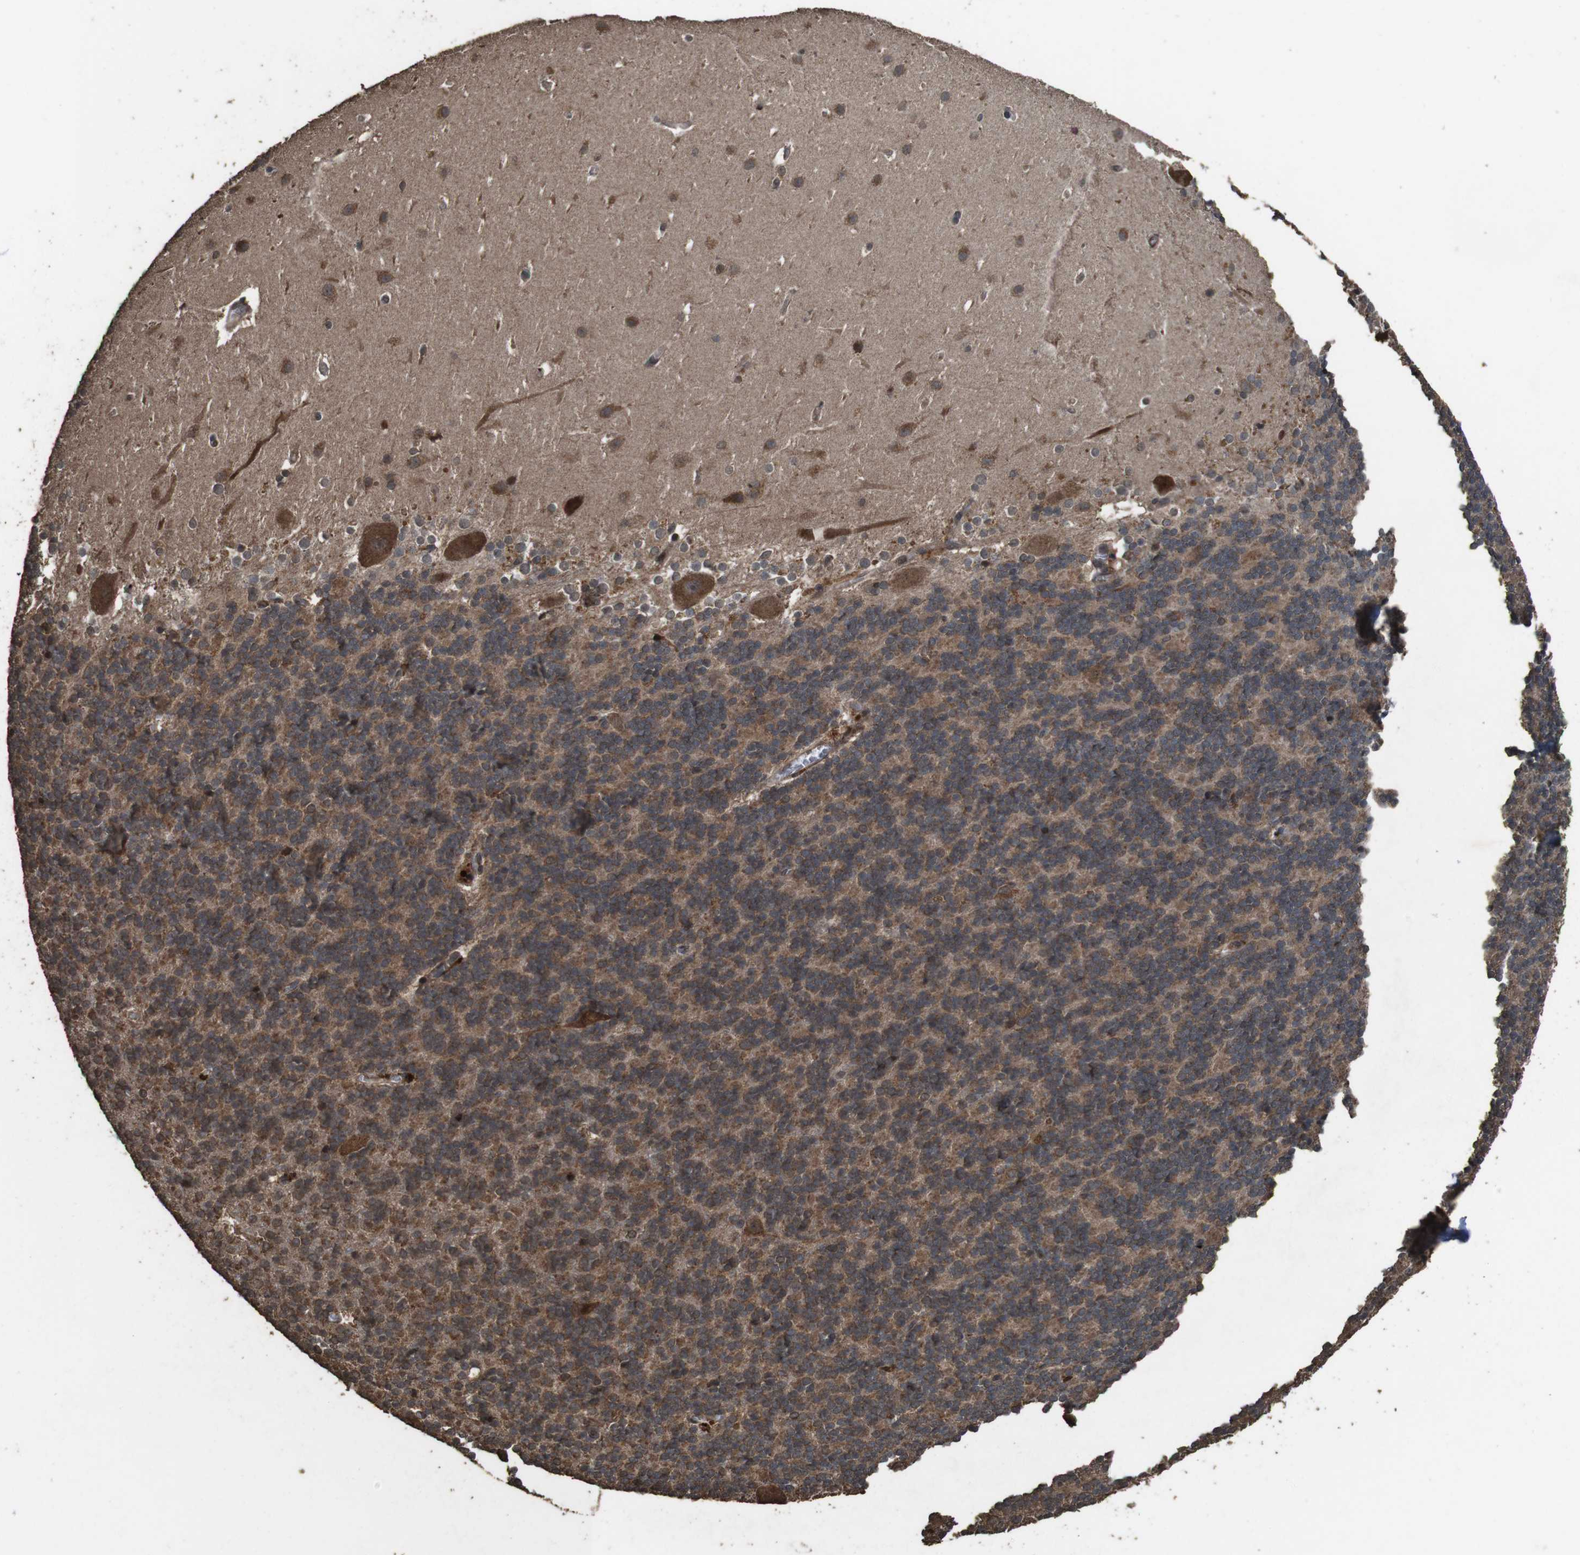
{"staining": {"intensity": "moderate", "quantity": ">75%", "location": "cytoplasmic/membranous"}, "tissue": "cerebellum", "cell_type": "Cells in granular layer", "image_type": "normal", "snomed": [{"axis": "morphology", "description": "Normal tissue, NOS"}, {"axis": "topography", "description": "Cerebellum"}], "caption": "Cerebellum stained with a brown dye exhibits moderate cytoplasmic/membranous positive positivity in about >75% of cells in granular layer.", "gene": "RRAS2", "patient": {"sex": "female", "age": 19}}